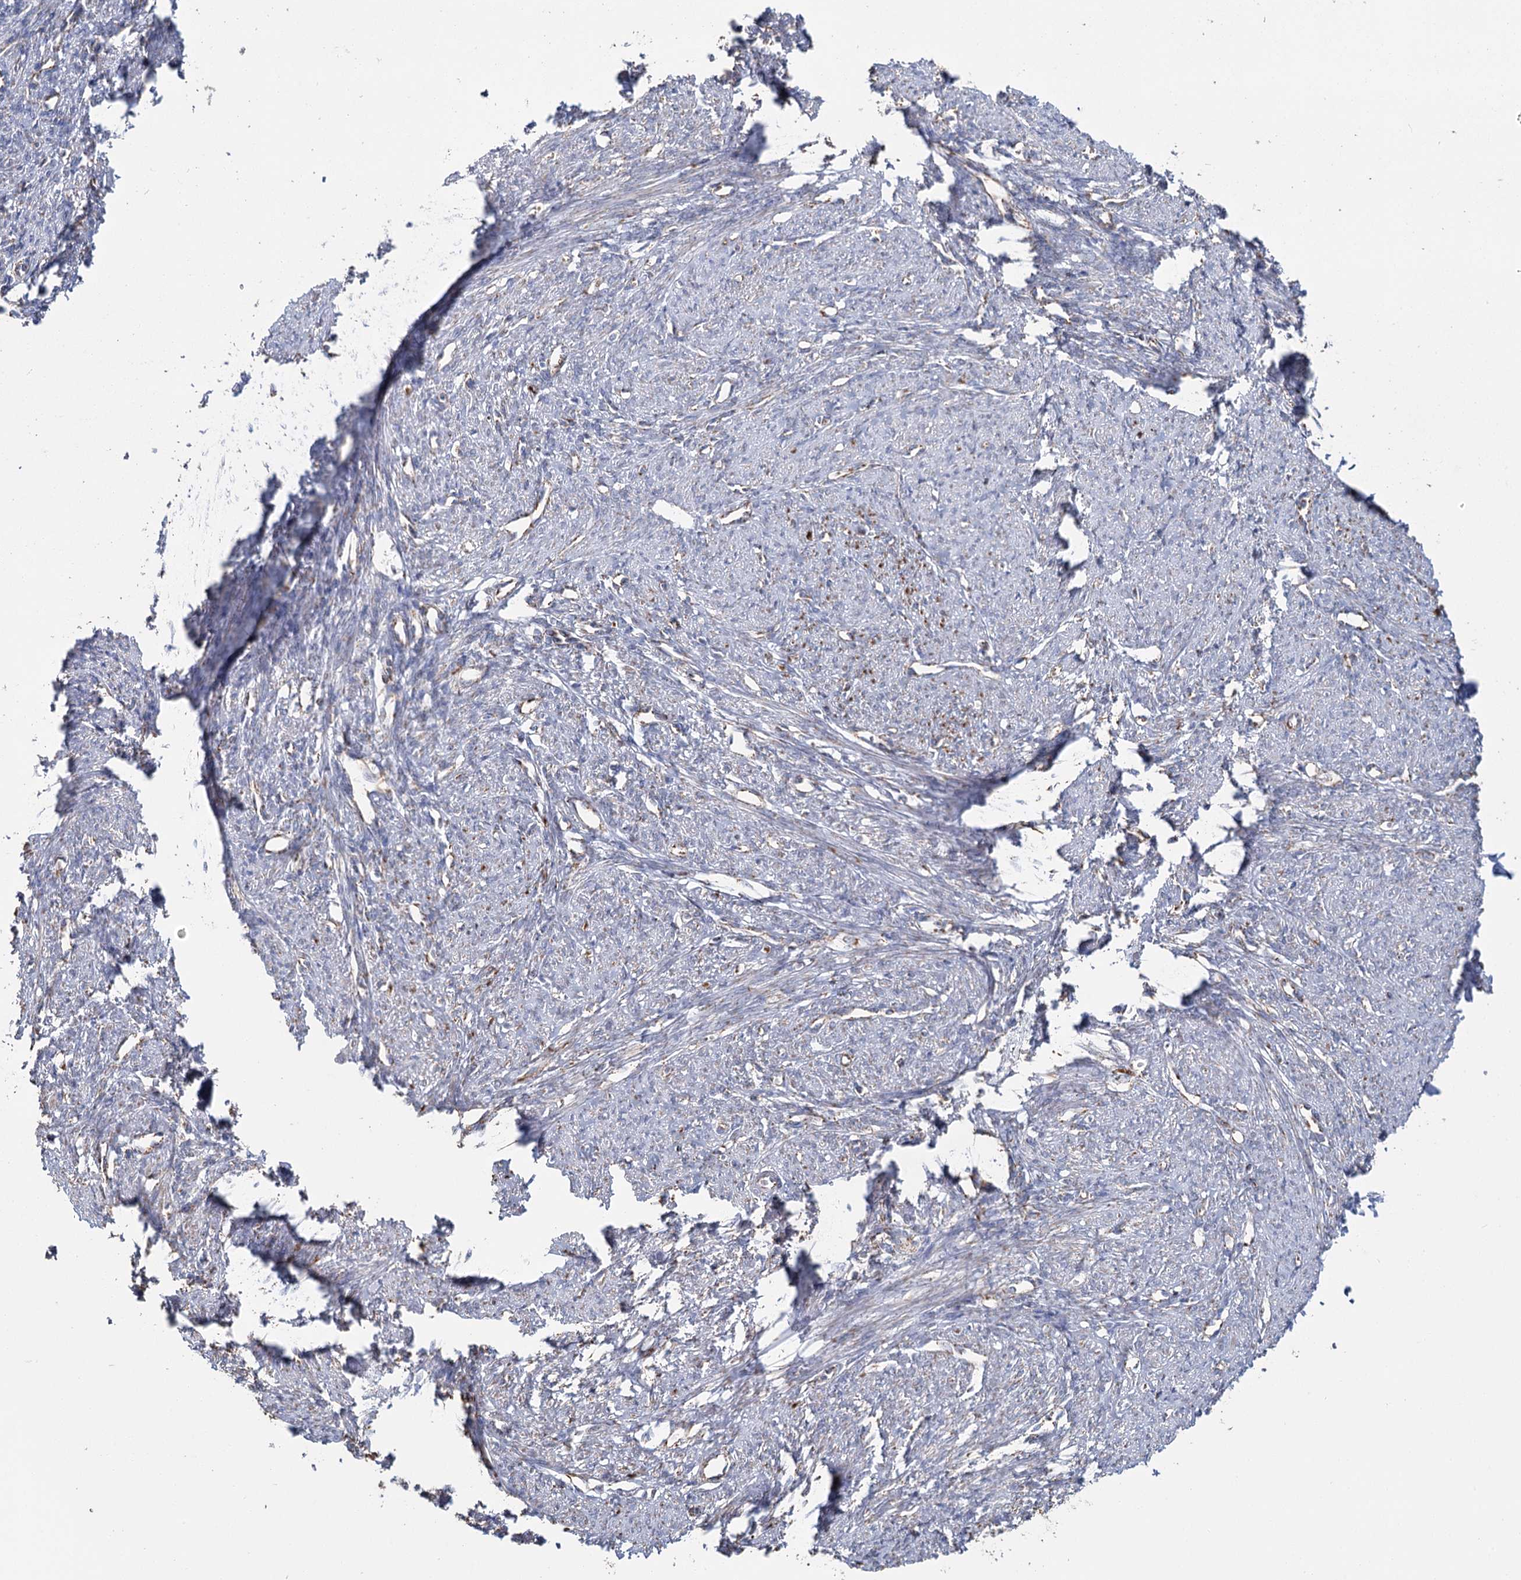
{"staining": {"intensity": "negative", "quantity": "none", "location": "none"}, "tissue": "smooth muscle", "cell_type": "Smooth muscle cells", "image_type": "normal", "snomed": [{"axis": "morphology", "description": "Normal tissue, NOS"}, {"axis": "topography", "description": "Smooth muscle"}, {"axis": "topography", "description": "Uterus"}], "caption": "The micrograph demonstrates no staining of smooth muscle cells in benign smooth muscle.", "gene": "MRPL44", "patient": {"sex": "female", "age": 59}}